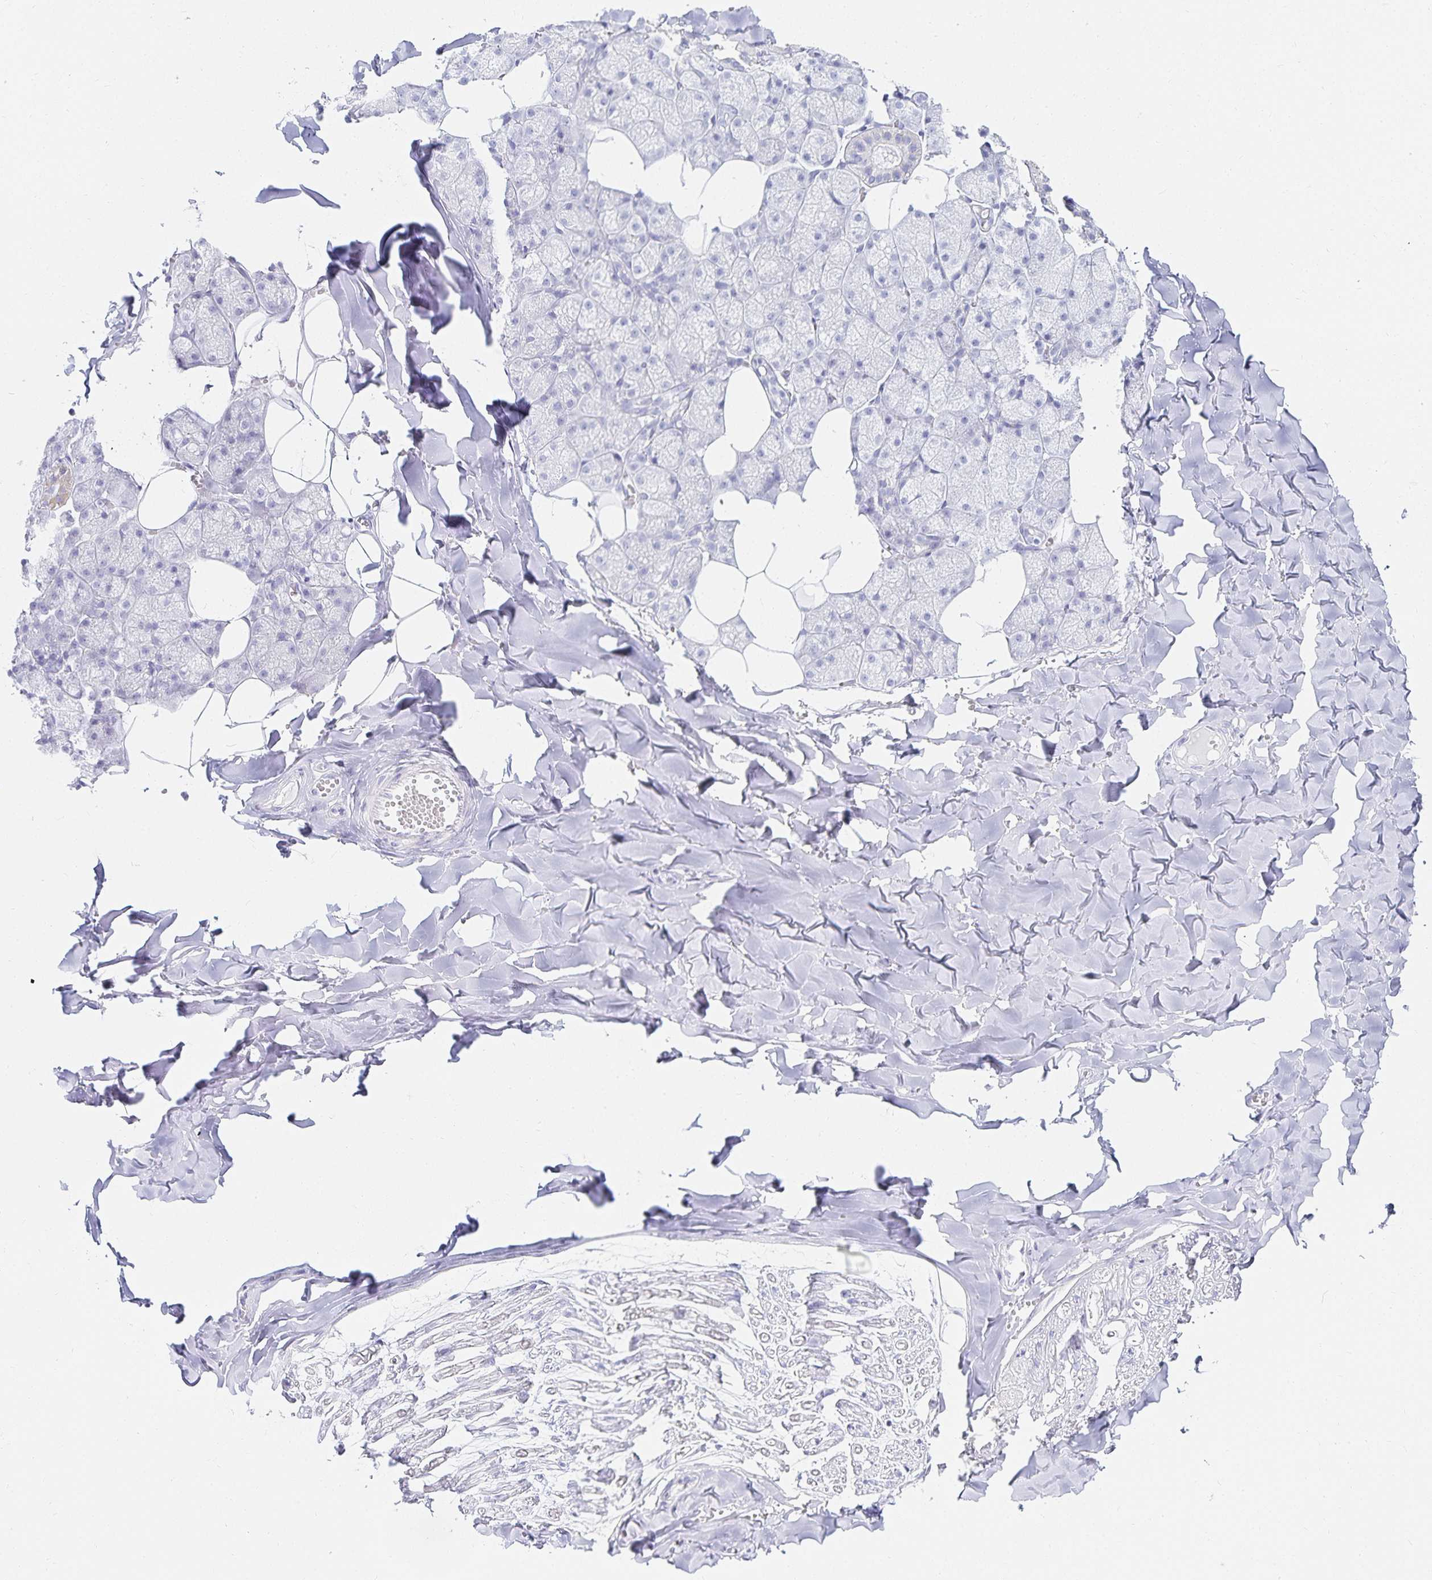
{"staining": {"intensity": "negative", "quantity": "none", "location": "none"}, "tissue": "salivary gland", "cell_type": "Glandular cells", "image_type": "normal", "snomed": [{"axis": "morphology", "description": "Normal tissue, NOS"}, {"axis": "topography", "description": "Salivary gland"}, {"axis": "topography", "description": "Peripheral nerve tissue"}], "caption": "DAB immunohistochemical staining of benign human salivary gland displays no significant staining in glandular cells.", "gene": "GP2", "patient": {"sex": "male", "age": 38}}